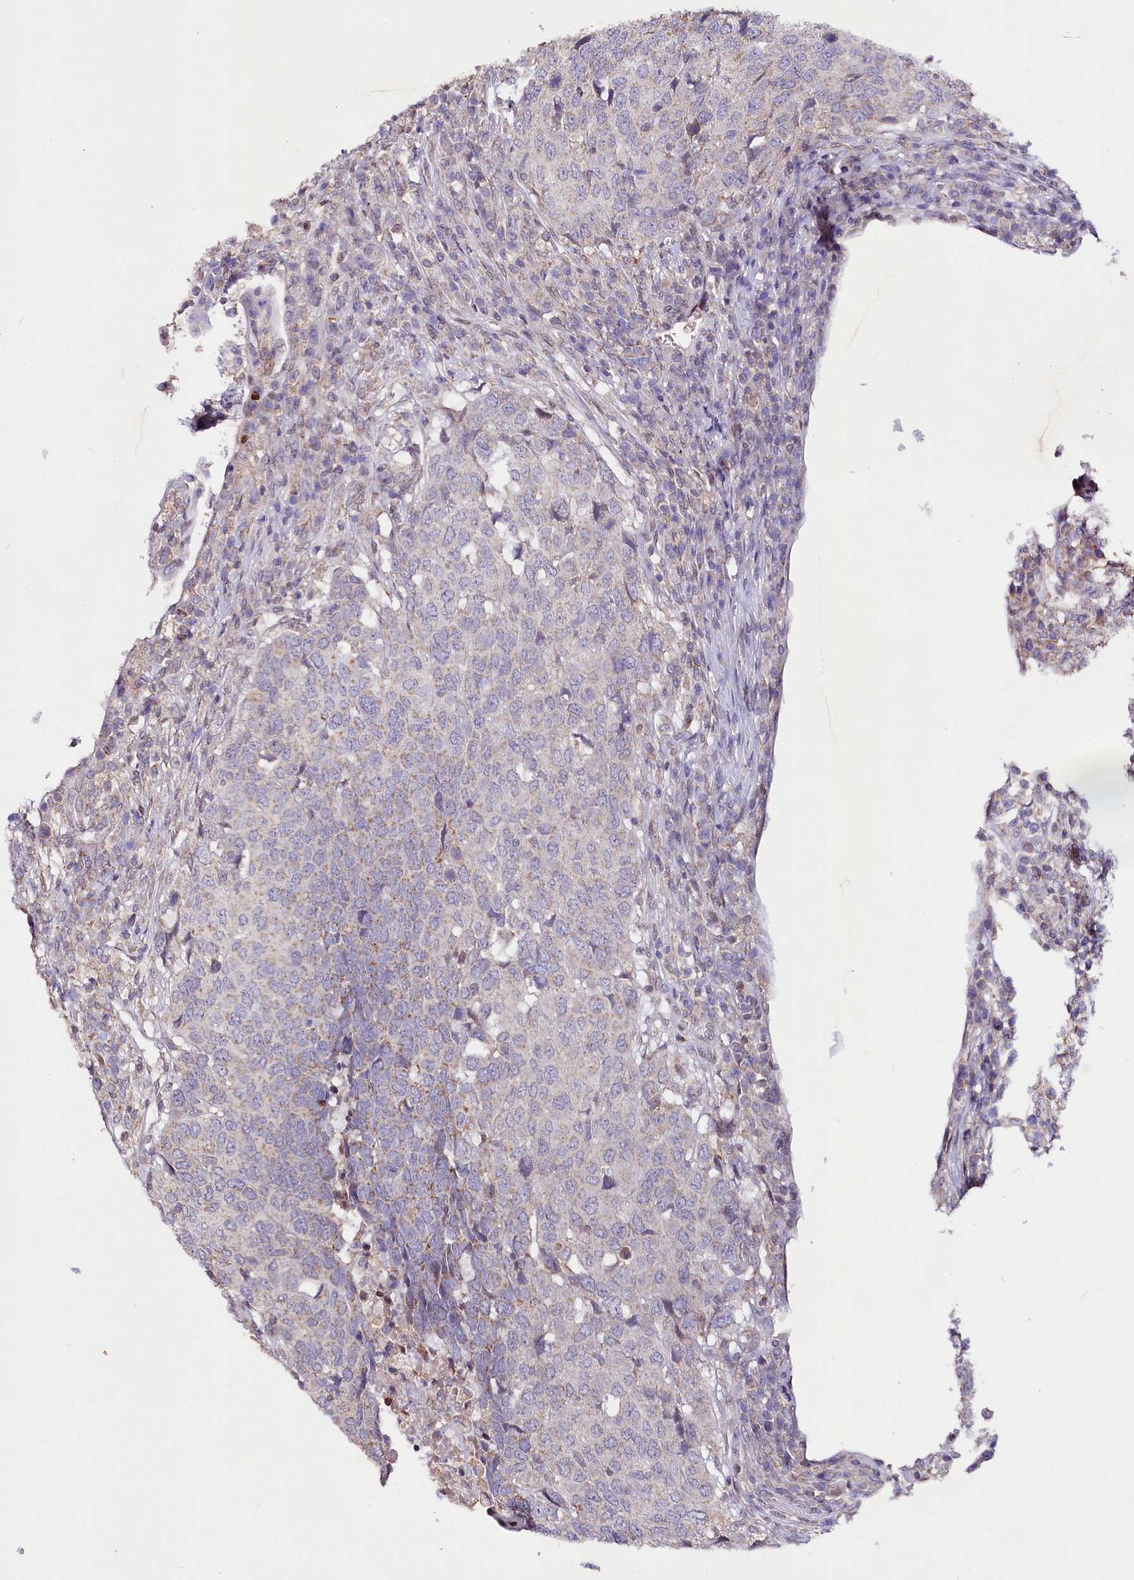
{"staining": {"intensity": "weak", "quantity": "<25%", "location": "cytoplasmic/membranous"}, "tissue": "head and neck cancer", "cell_type": "Tumor cells", "image_type": "cancer", "snomed": [{"axis": "morphology", "description": "Squamous cell carcinoma, NOS"}, {"axis": "topography", "description": "Head-Neck"}], "caption": "The histopathology image reveals no significant staining in tumor cells of squamous cell carcinoma (head and neck).", "gene": "ZNF226", "patient": {"sex": "male", "age": 66}}